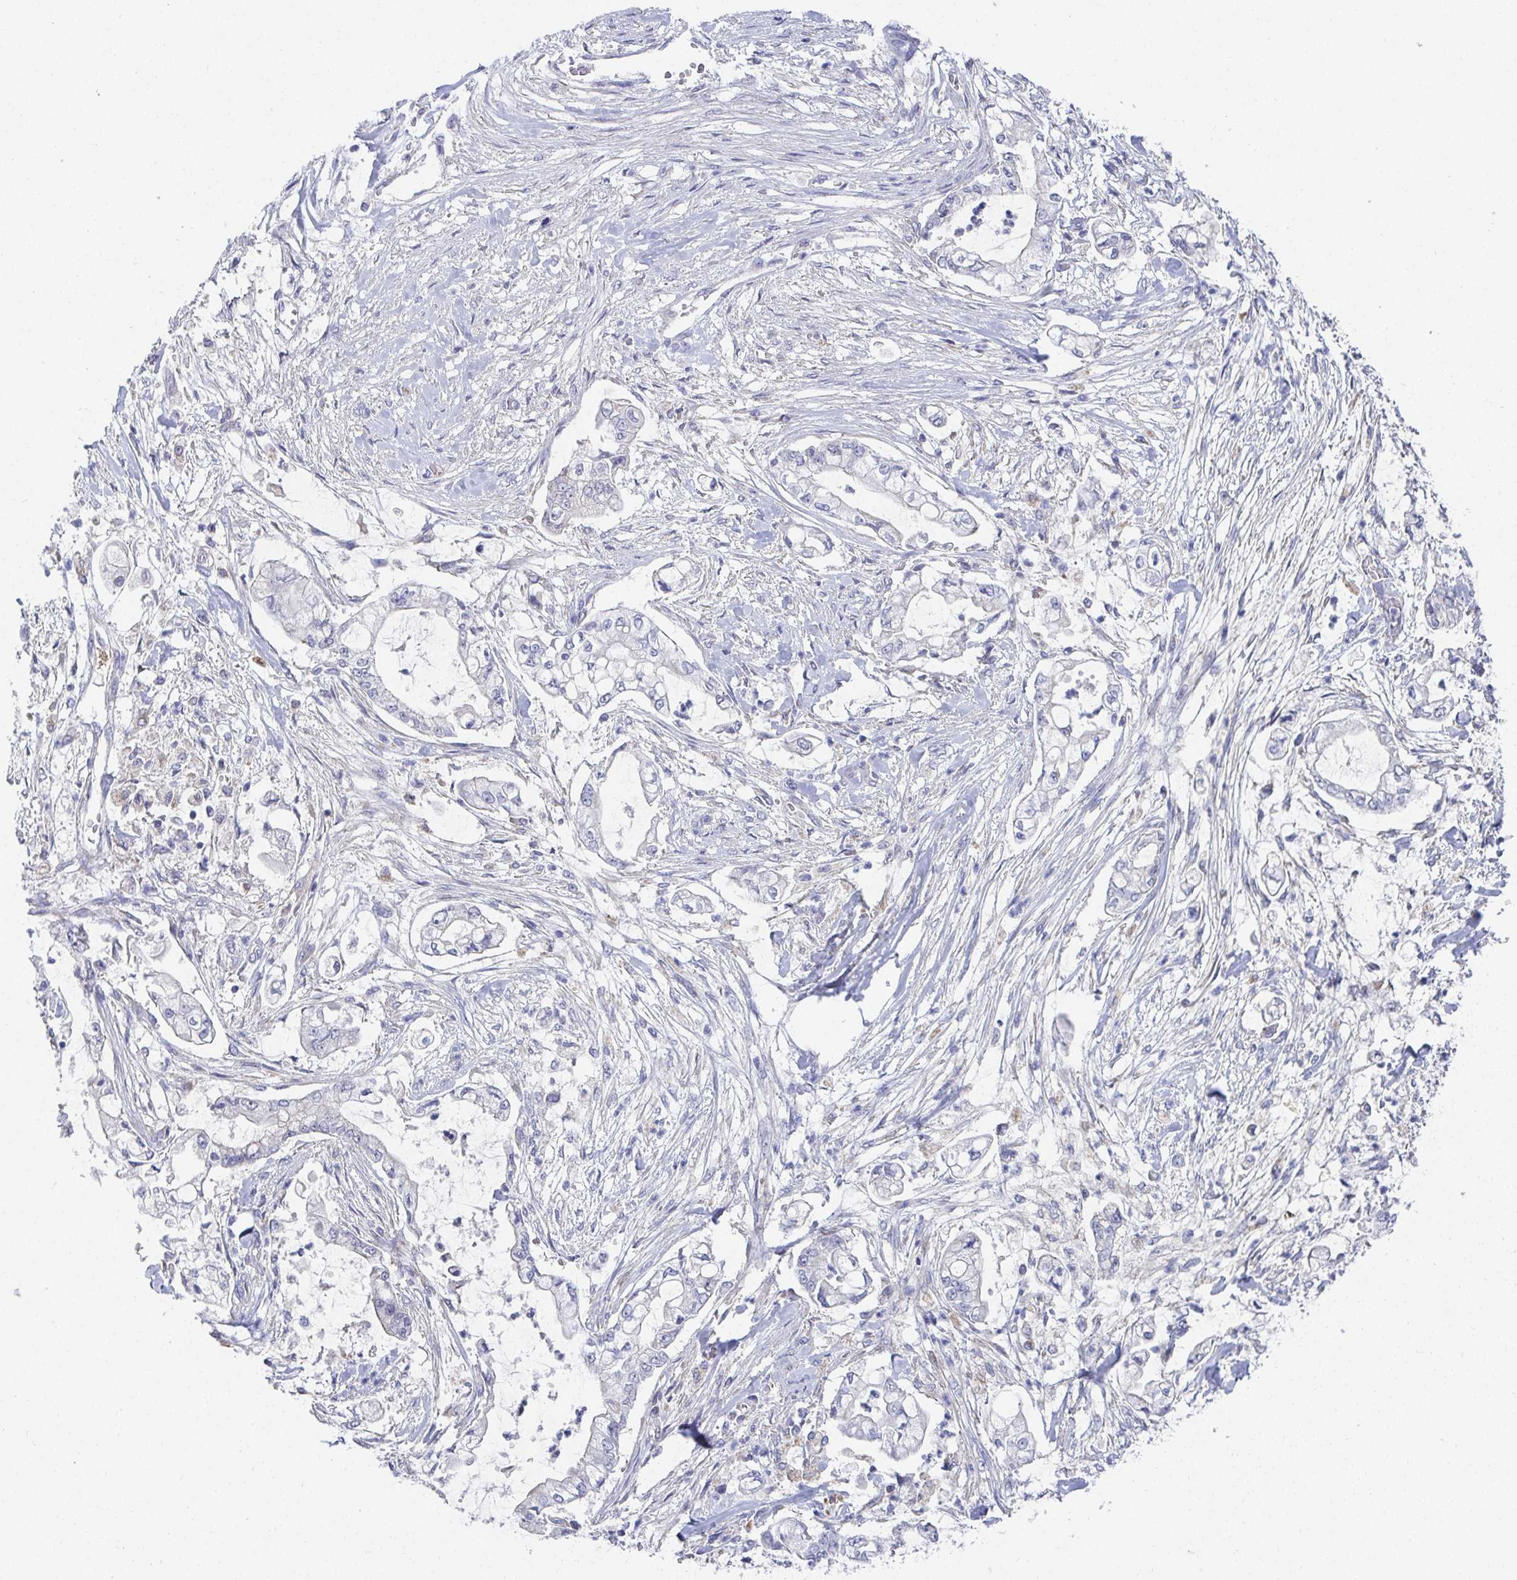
{"staining": {"intensity": "negative", "quantity": "none", "location": "none"}, "tissue": "pancreatic cancer", "cell_type": "Tumor cells", "image_type": "cancer", "snomed": [{"axis": "morphology", "description": "Adenocarcinoma, NOS"}, {"axis": "topography", "description": "Pancreas"}], "caption": "Tumor cells are negative for brown protein staining in pancreatic cancer (adenocarcinoma).", "gene": "ATP5F1C", "patient": {"sex": "female", "age": 69}}